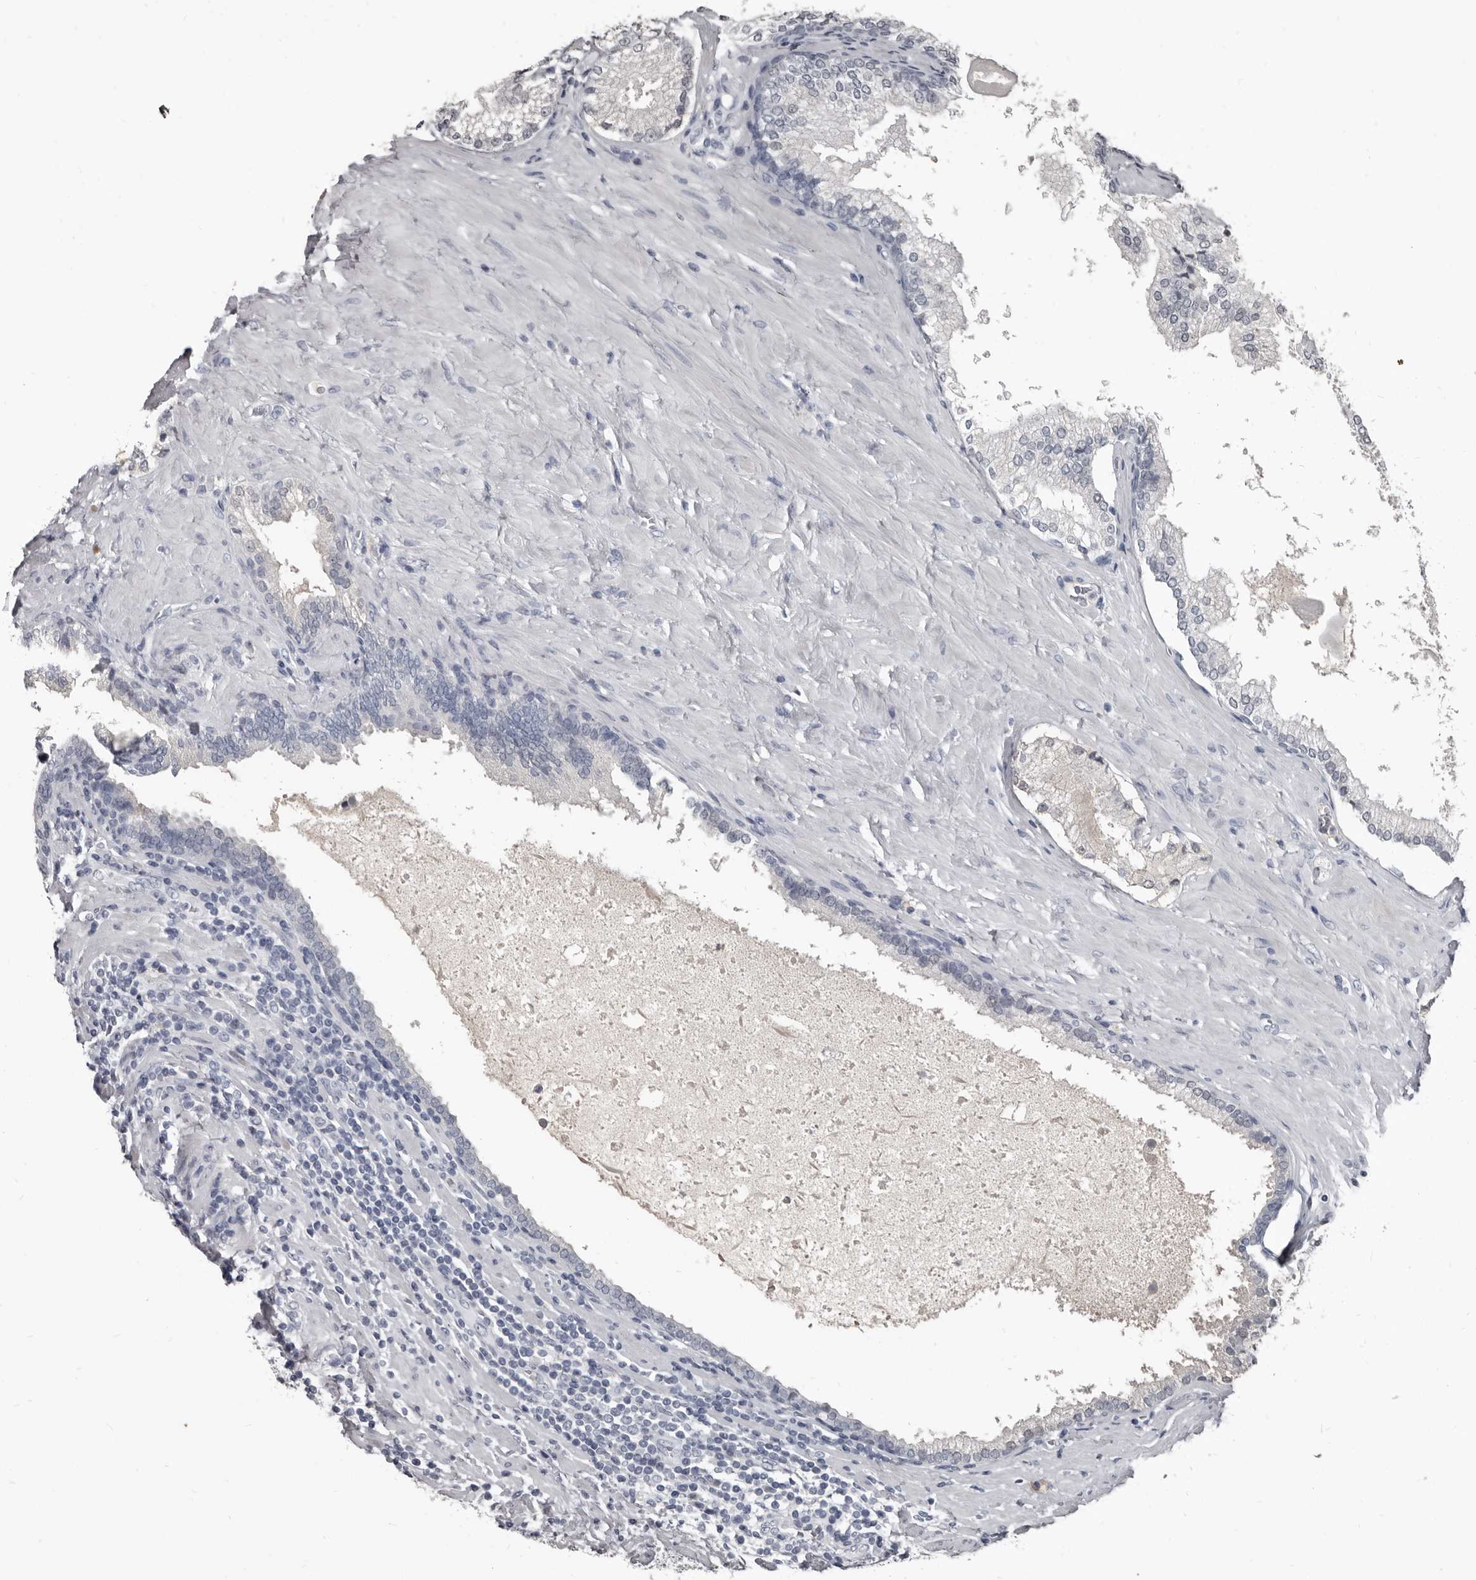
{"staining": {"intensity": "negative", "quantity": "none", "location": "none"}, "tissue": "prostate cancer", "cell_type": "Tumor cells", "image_type": "cancer", "snomed": [{"axis": "morphology", "description": "Adenocarcinoma, High grade"}, {"axis": "topography", "description": "Prostate"}], "caption": "DAB (3,3'-diaminobenzidine) immunohistochemical staining of prostate cancer demonstrates no significant expression in tumor cells.", "gene": "GREB1", "patient": {"sex": "male", "age": 73}}